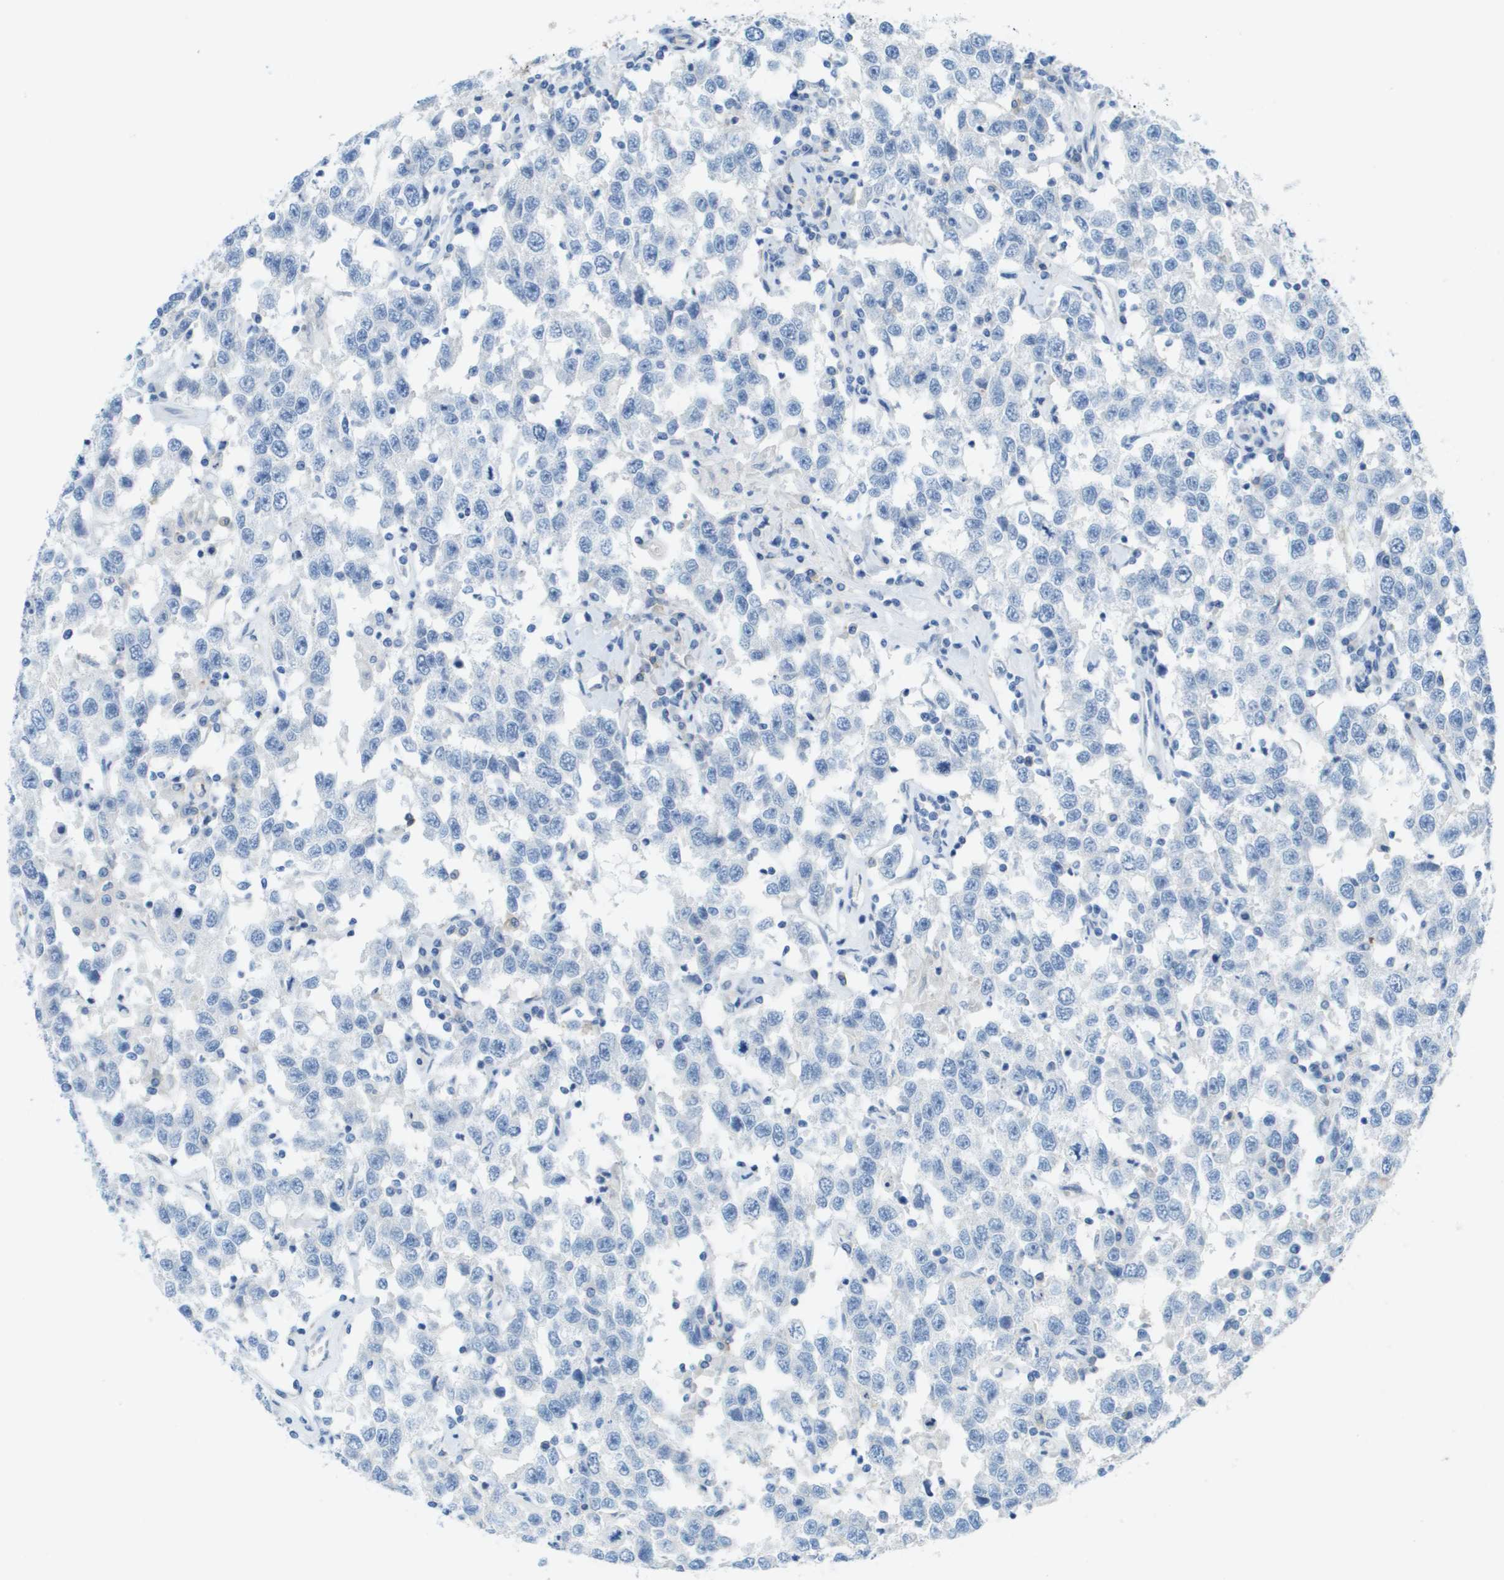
{"staining": {"intensity": "negative", "quantity": "none", "location": "none"}, "tissue": "testis cancer", "cell_type": "Tumor cells", "image_type": "cancer", "snomed": [{"axis": "morphology", "description": "Seminoma, NOS"}, {"axis": "topography", "description": "Testis"}], "caption": "The histopathology image shows no significant staining in tumor cells of testis seminoma. Nuclei are stained in blue.", "gene": "CD46", "patient": {"sex": "male", "age": 41}}